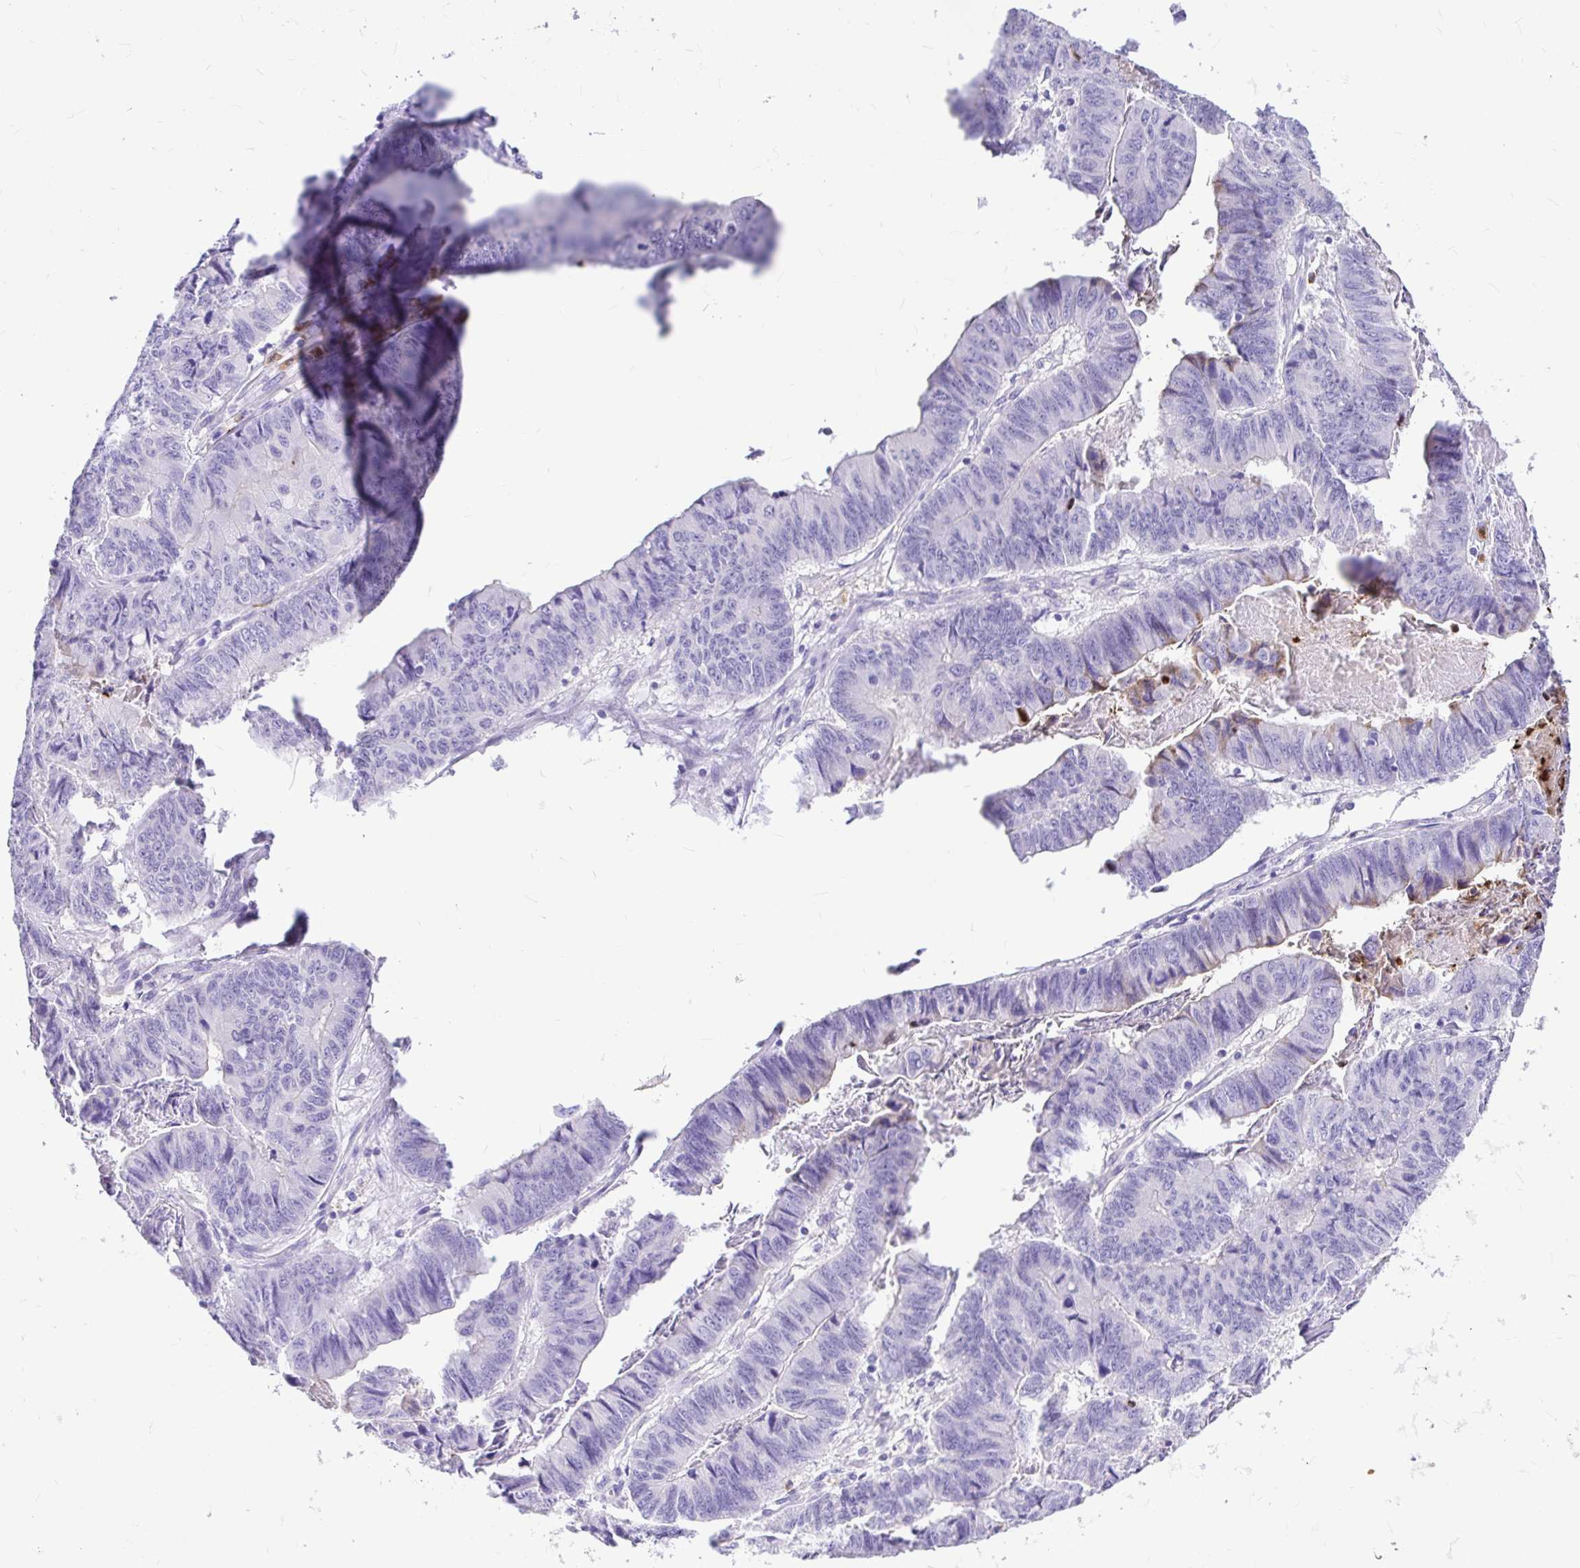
{"staining": {"intensity": "negative", "quantity": "none", "location": "none"}, "tissue": "stomach cancer", "cell_type": "Tumor cells", "image_type": "cancer", "snomed": [{"axis": "morphology", "description": "Adenocarcinoma, NOS"}, {"axis": "topography", "description": "Stomach, lower"}], "caption": "Protein analysis of adenocarcinoma (stomach) reveals no significant expression in tumor cells. Brightfield microscopy of IHC stained with DAB (3,3'-diaminobenzidine) (brown) and hematoxylin (blue), captured at high magnification.", "gene": "CLEC1B", "patient": {"sex": "male", "age": 77}}